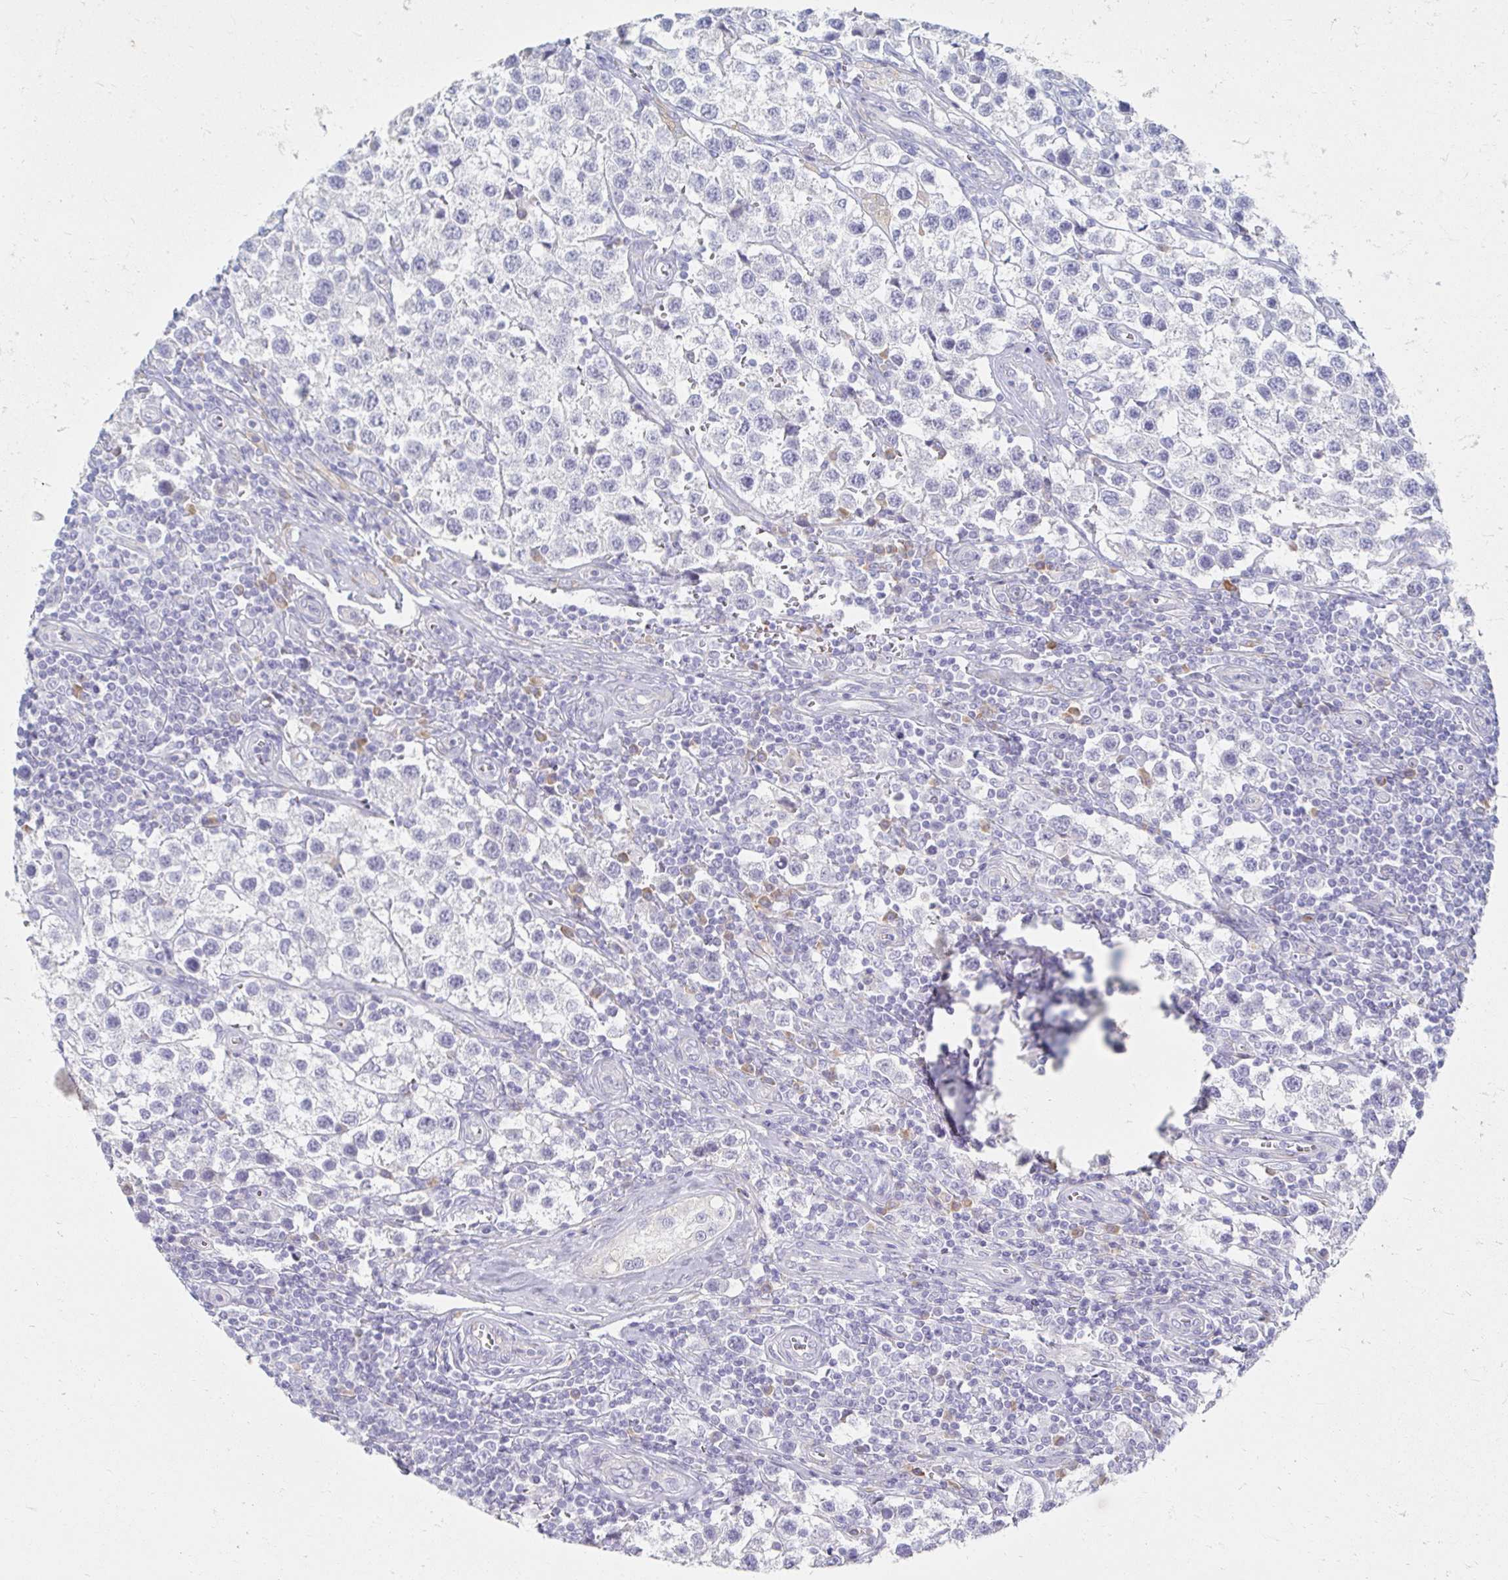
{"staining": {"intensity": "negative", "quantity": "none", "location": "none"}, "tissue": "testis cancer", "cell_type": "Tumor cells", "image_type": "cancer", "snomed": [{"axis": "morphology", "description": "Seminoma, NOS"}, {"axis": "topography", "description": "Testis"}], "caption": "Immunohistochemistry (IHC) of testis cancer reveals no positivity in tumor cells. Nuclei are stained in blue.", "gene": "MYLK2", "patient": {"sex": "male", "age": 34}}